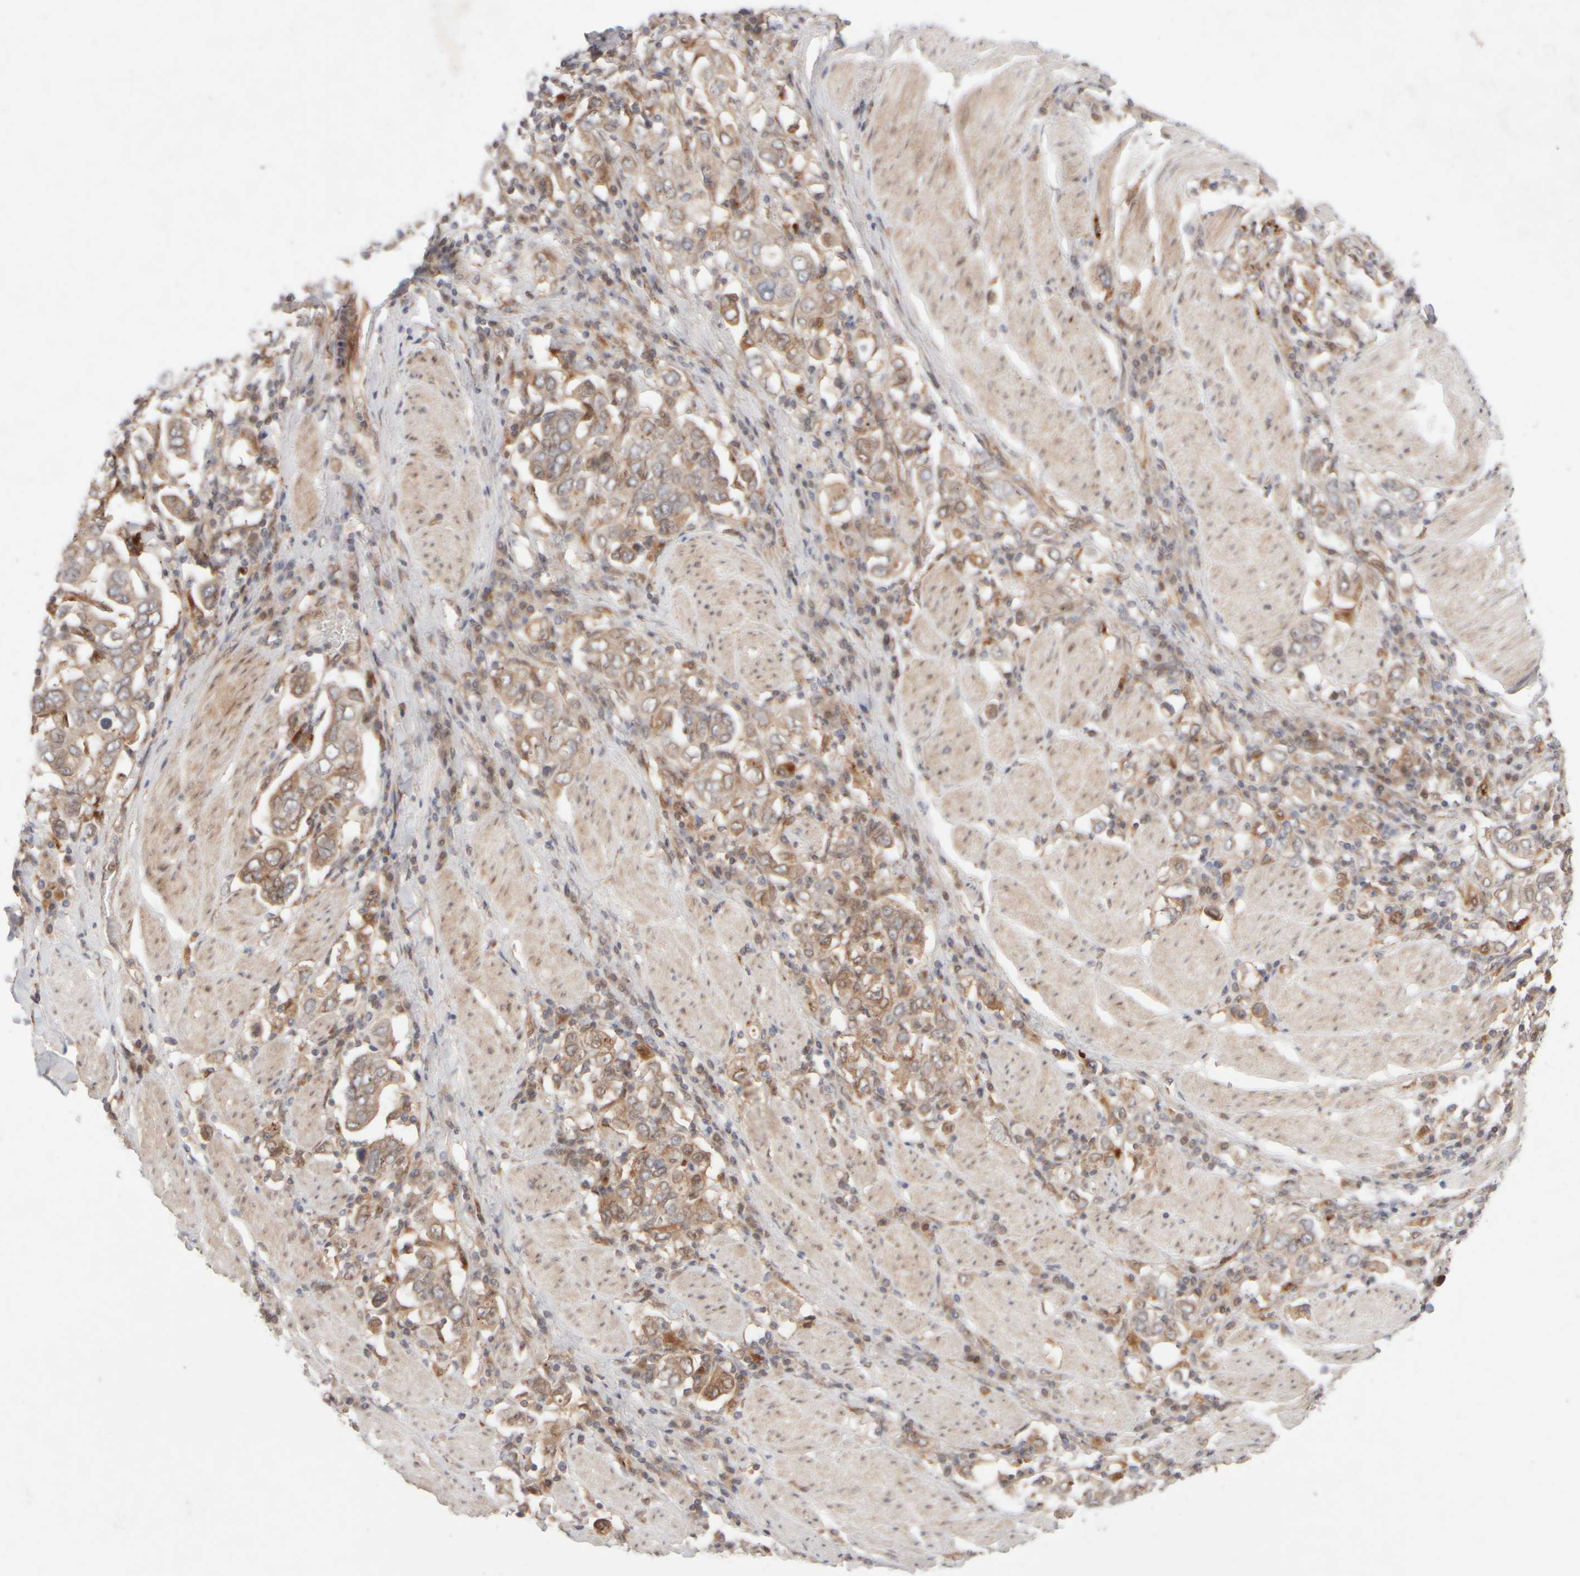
{"staining": {"intensity": "moderate", "quantity": ">75%", "location": "cytoplasmic/membranous"}, "tissue": "stomach cancer", "cell_type": "Tumor cells", "image_type": "cancer", "snomed": [{"axis": "morphology", "description": "Adenocarcinoma, NOS"}, {"axis": "topography", "description": "Stomach, upper"}], "caption": "Stomach cancer (adenocarcinoma) was stained to show a protein in brown. There is medium levels of moderate cytoplasmic/membranous positivity in about >75% of tumor cells.", "gene": "GCN1", "patient": {"sex": "male", "age": 62}}